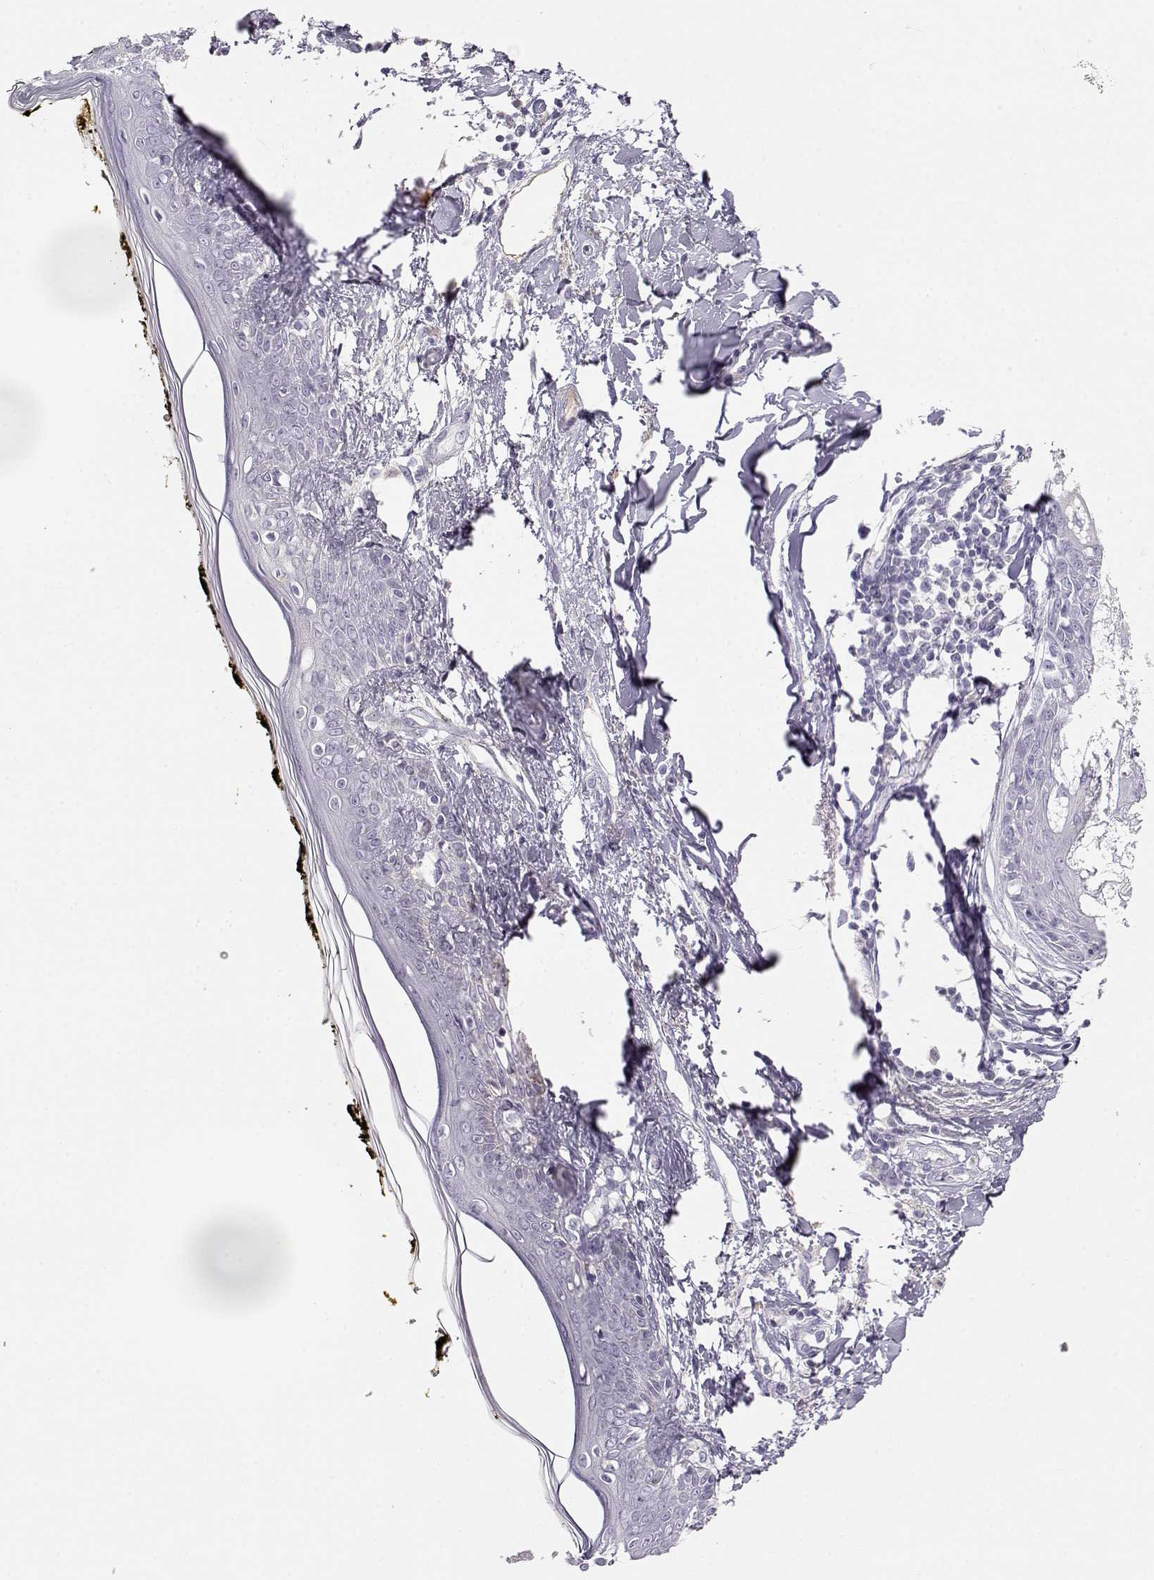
{"staining": {"intensity": "negative", "quantity": "none", "location": "none"}, "tissue": "skin", "cell_type": "Fibroblasts", "image_type": "normal", "snomed": [{"axis": "morphology", "description": "Normal tissue, NOS"}, {"axis": "topography", "description": "Skin"}], "caption": "This histopathology image is of benign skin stained with immunohistochemistry to label a protein in brown with the nuclei are counter-stained blue. There is no positivity in fibroblasts. The staining is performed using DAB (3,3'-diaminobenzidine) brown chromogen with nuclei counter-stained in using hematoxylin.", "gene": "GPR174", "patient": {"sex": "male", "age": 76}}